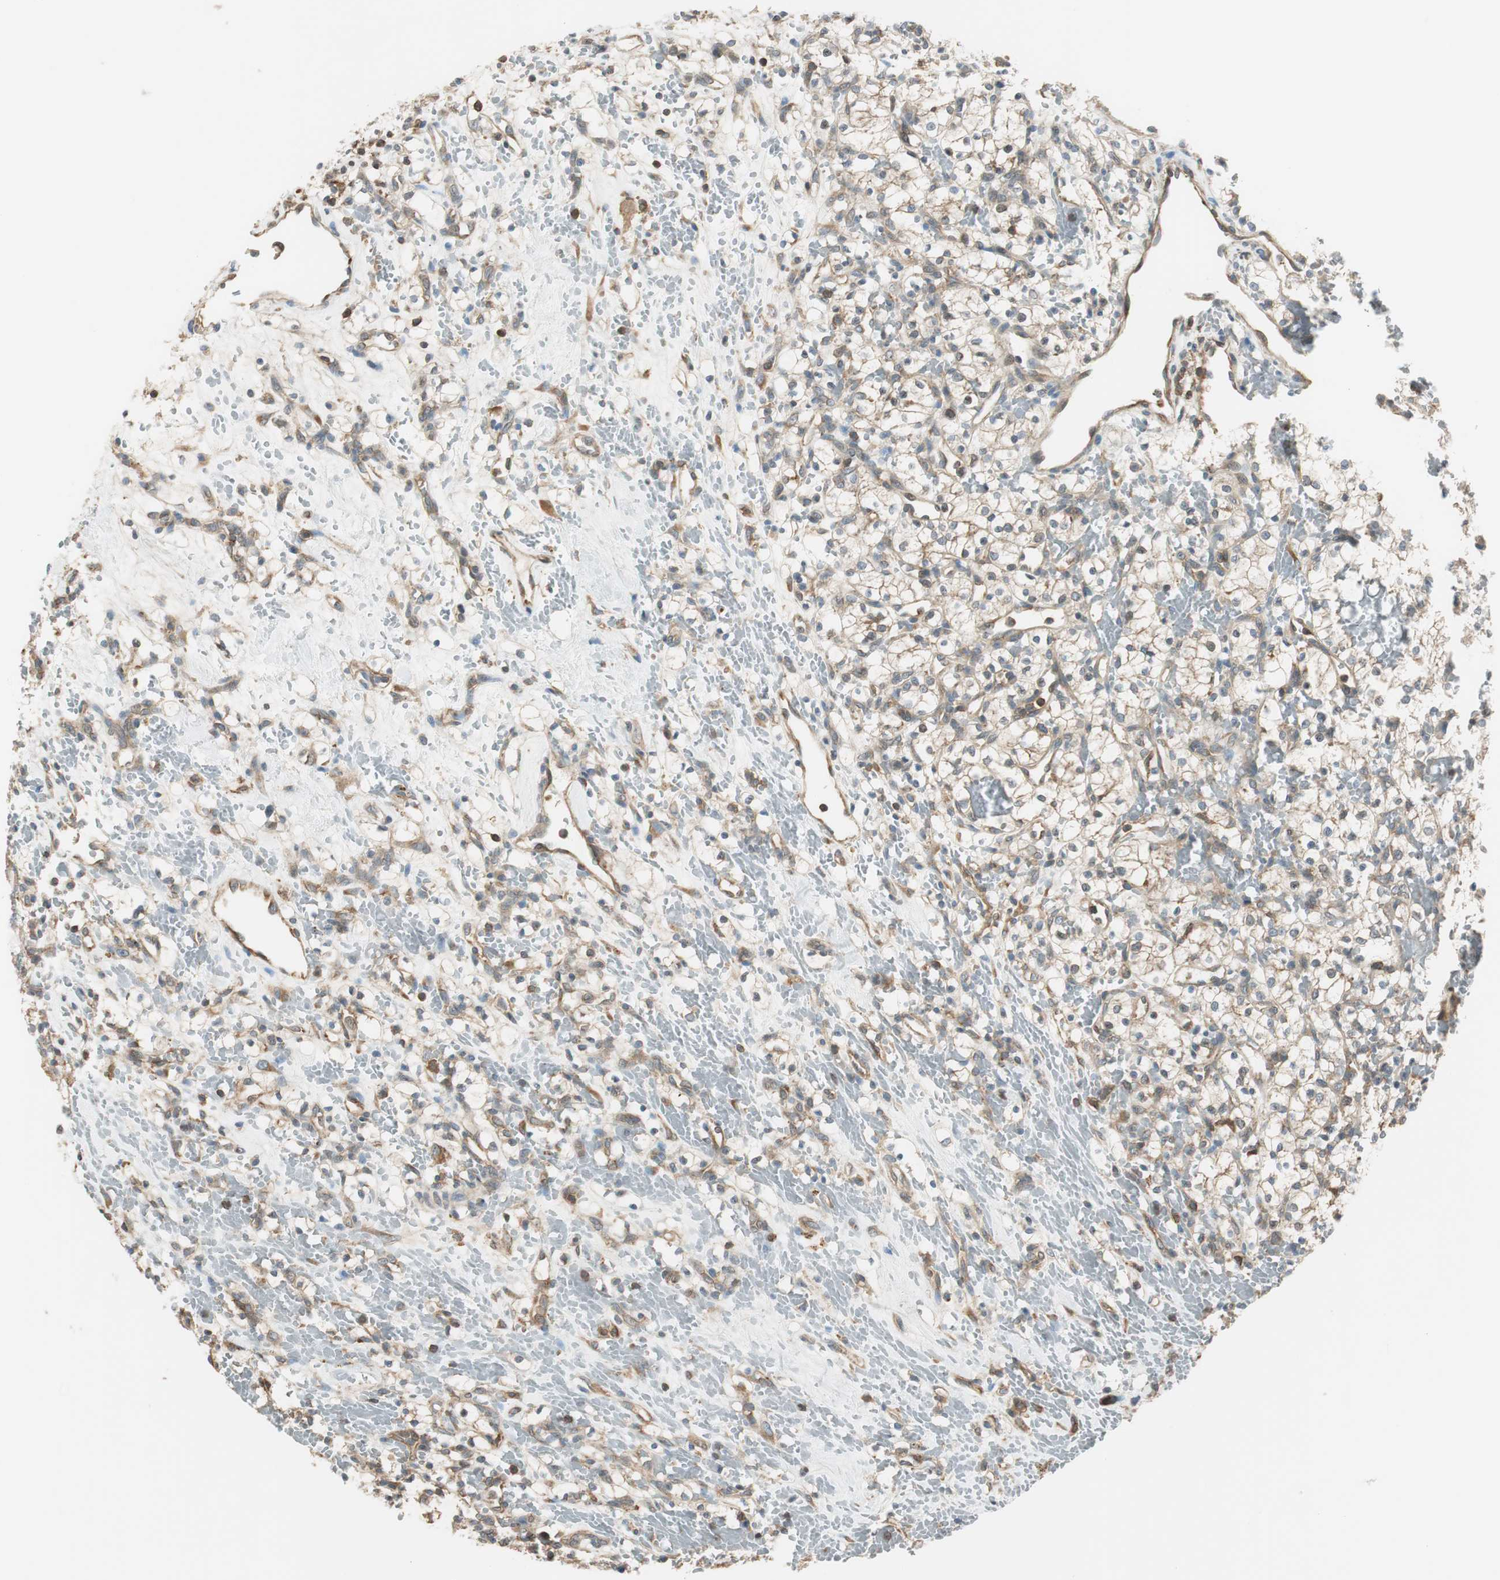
{"staining": {"intensity": "weak", "quantity": "25%-75%", "location": "cytoplasmic/membranous"}, "tissue": "renal cancer", "cell_type": "Tumor cells", "image_type": "cancer", "snomed": [{"axis": "morphology", "description": "Adenocarcinoma, NOS"}, {"axis": "topography", "description": "Kidney"}], "caption": "Renal cancer (adenocarcinoma) stained with DAB (3,3'-diaminobenzidine) IHC displays low levels of weak cytoplasmic/membranous expression in approximately 25%-75% of tumor cells.", "gene": "PI4K2B", "patient": {"sex": "female", "age": 60}}